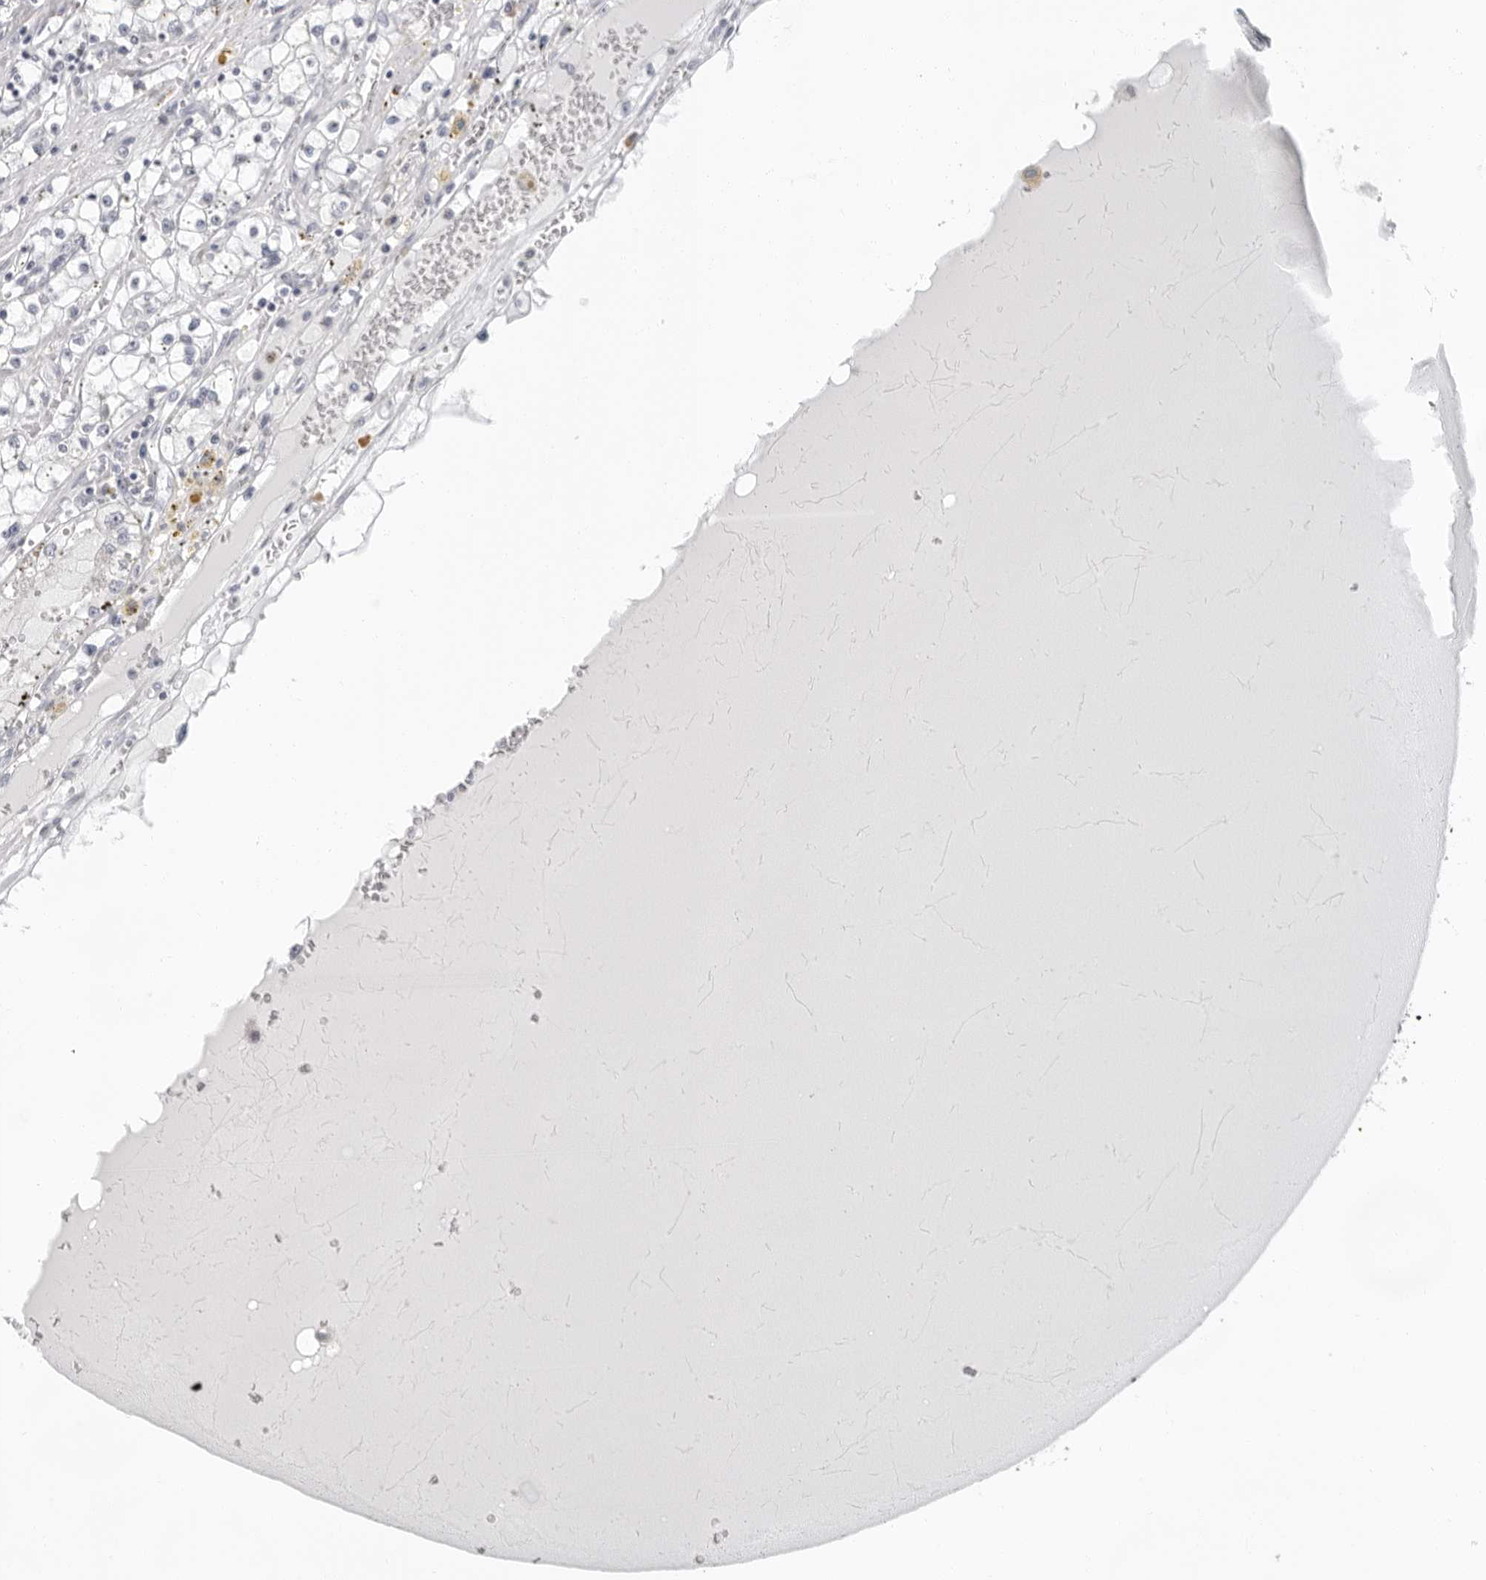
{"staining": {"intensity": "negative", "quantity": "none", "location": "none"}, "tissue": "renal cancer", "cell_type": "Tumor cells", "image_type": "cancer", "snomed": [{"axis": "morphology", "description": "Adenocarcinoma, NOS"}, {"axis": "topography", "description": "Kidney"}], "caption": "This histopathology image is of adenocarcinoma (renal) stained with IHC to label a protein in brown with the nuclei are counter-stained blue. There is no expression in tumor cells. (DAB IHC visualized using brightfield microscopy, high magnification).", "gene": "PIP4K2C", "patient": {"sex": "male", "age": 56}}